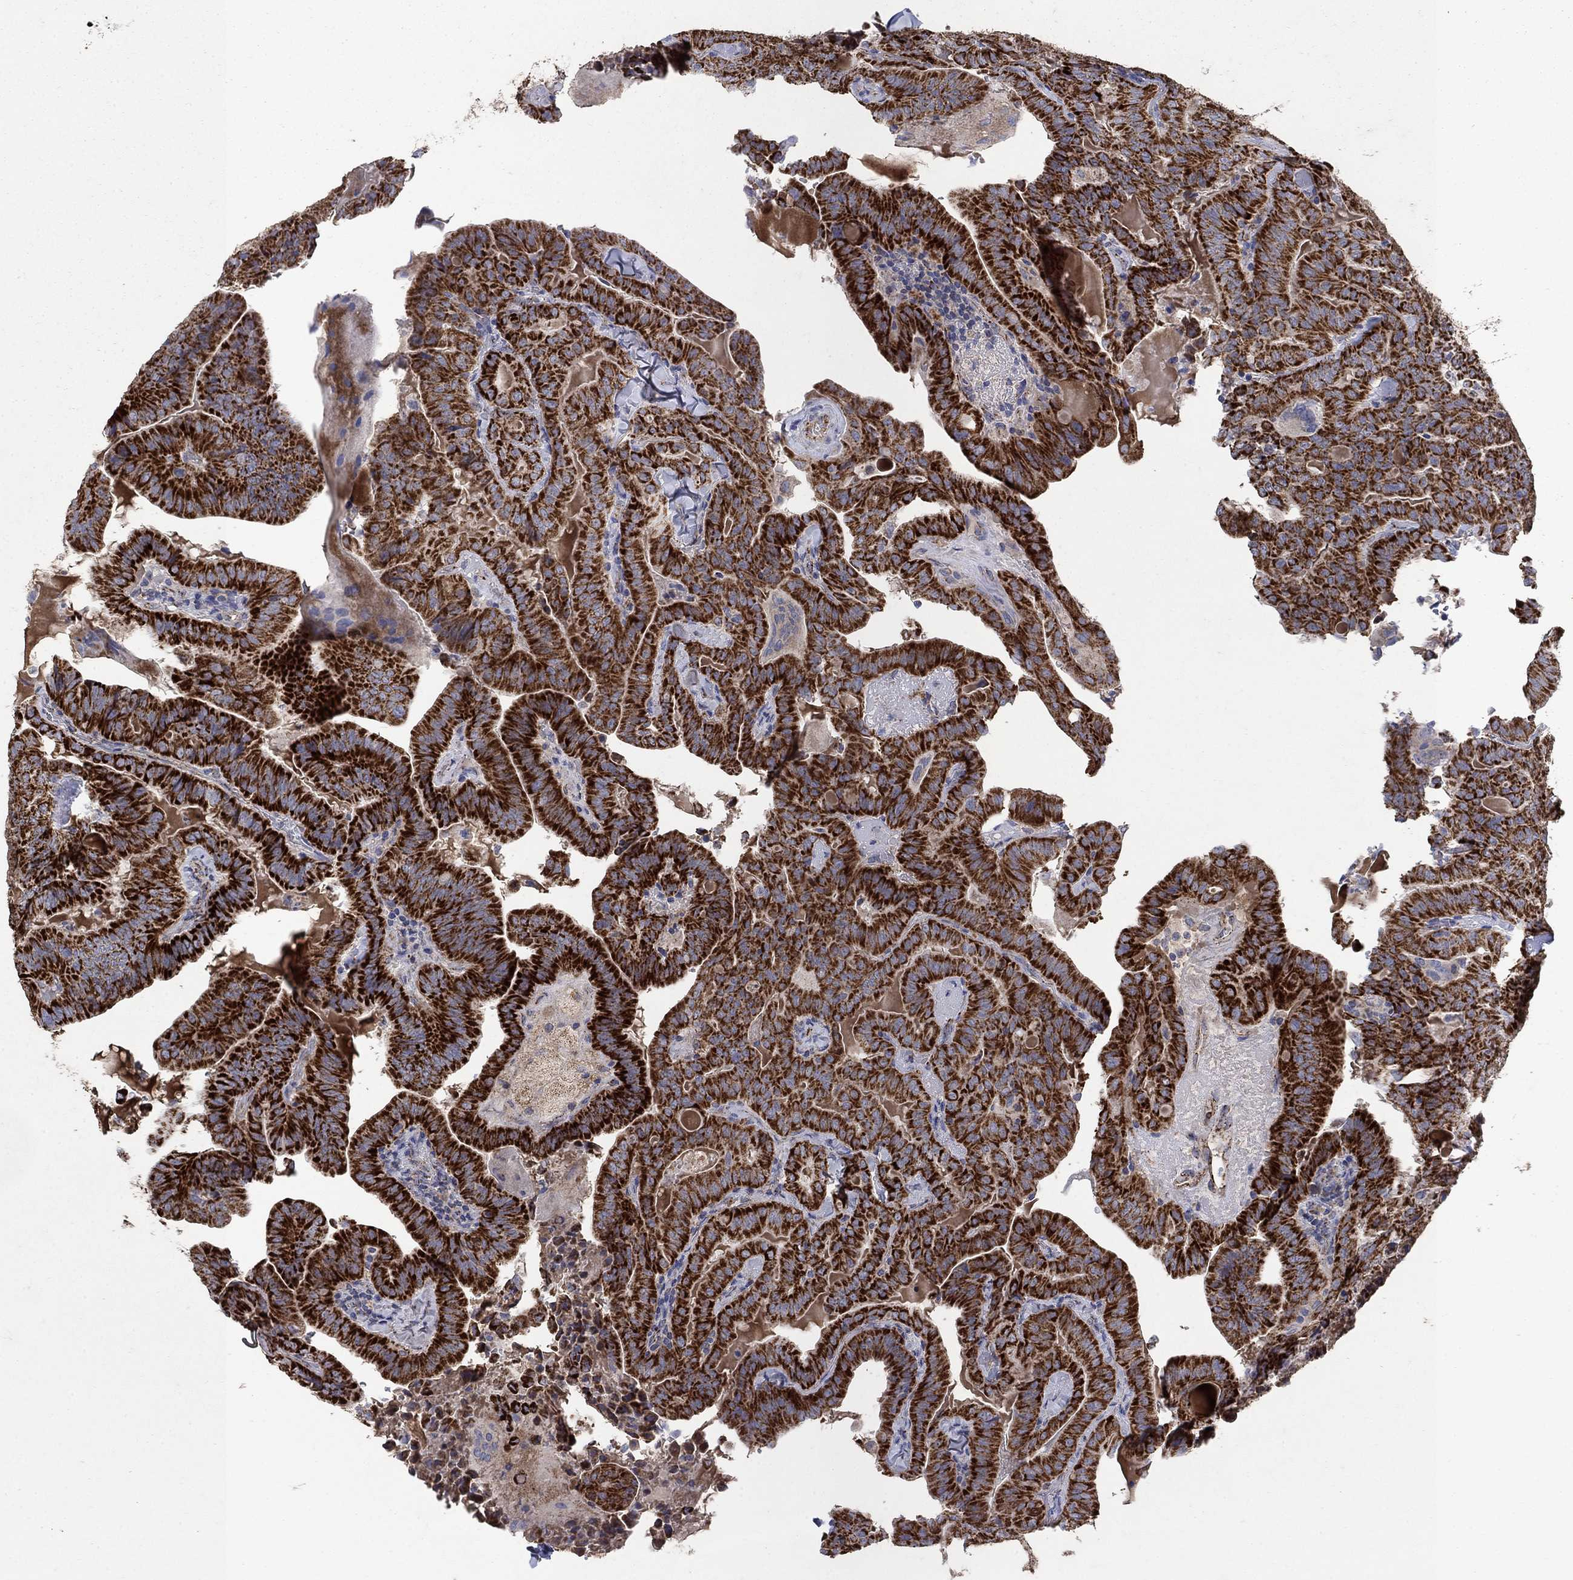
{"staining": {"intensity": "strong", "quantity": ">75%", "location": "cytoplasmic/membranous"}, "tissue": "thyroid cancer", "cell_type": "Tumor cells", "image_type": "cancer", "snomed": [{"axis": "morphology", "description": "Papillary adenocarcinoma, NOS"}, {"axis": "topography", "description": "Thyroid gland"}], "caption": "There is high levels of strong cytoplasmic/membranous staining in tumor cells of thyroid papillary adenocarcinoma, as demonstrated by immunohistochemical staining (brown color).", "gene": "PNPLA2", "patient": {"sex": "female", "age": 68}}